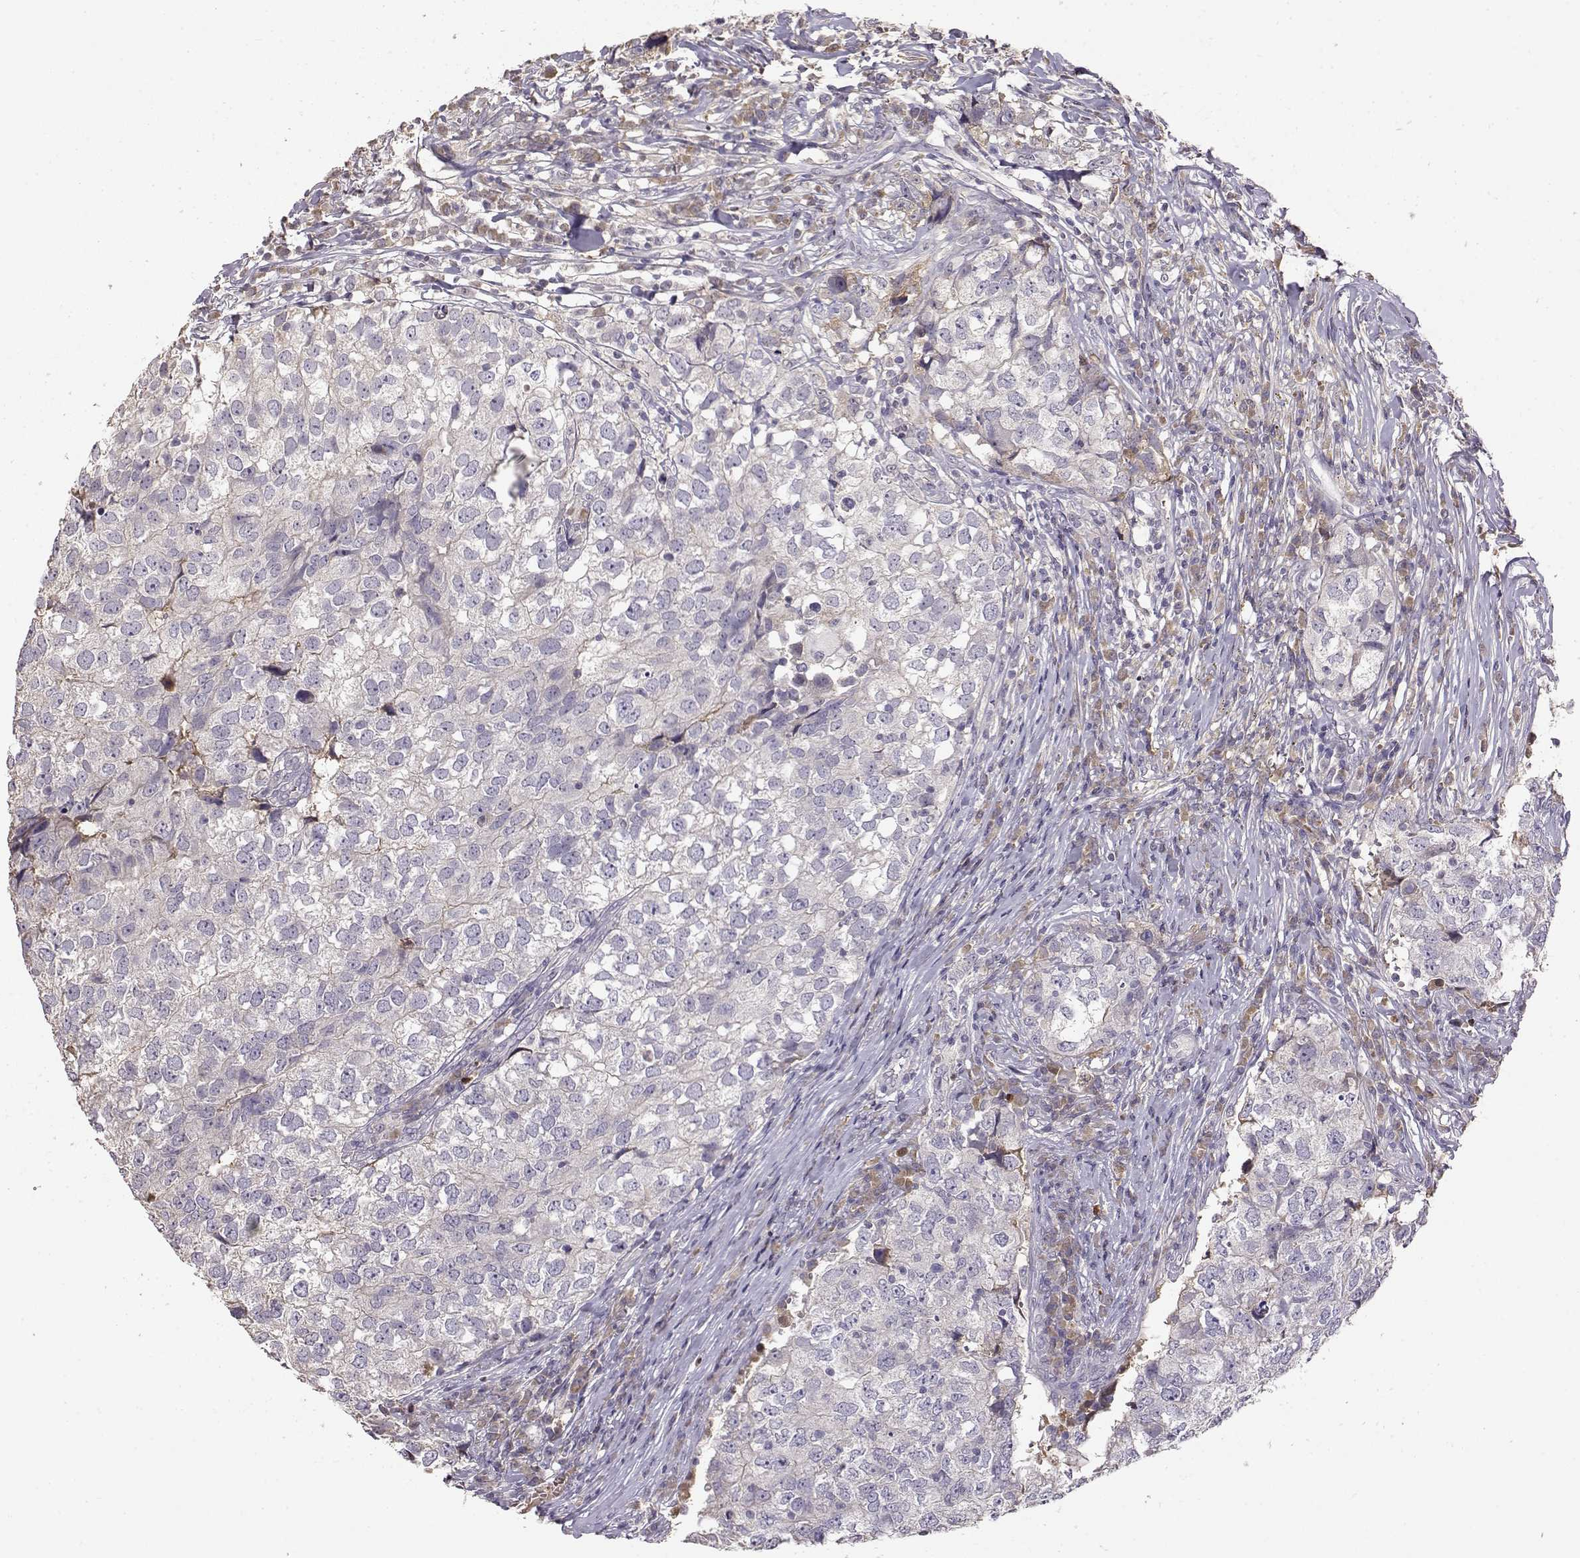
{"staining": {"intensity": "negative", "quantity": "none", "location": "none"}, "tissue": "breast cancer", "cell_type": "Tumor cells", "image_type": "cancer", "snomed": [{"axis": "morphology", "description": "Duct carcinoma"}, {"axis": "topography", "description": "Breast"}], "caption": "The IHC histopathology image has no significant staining in tumor cells of infiltrating ductal carcinoma (breast) tissue.", "gene": "TACR1", "patient": {"sex": "female", "age": 30}}